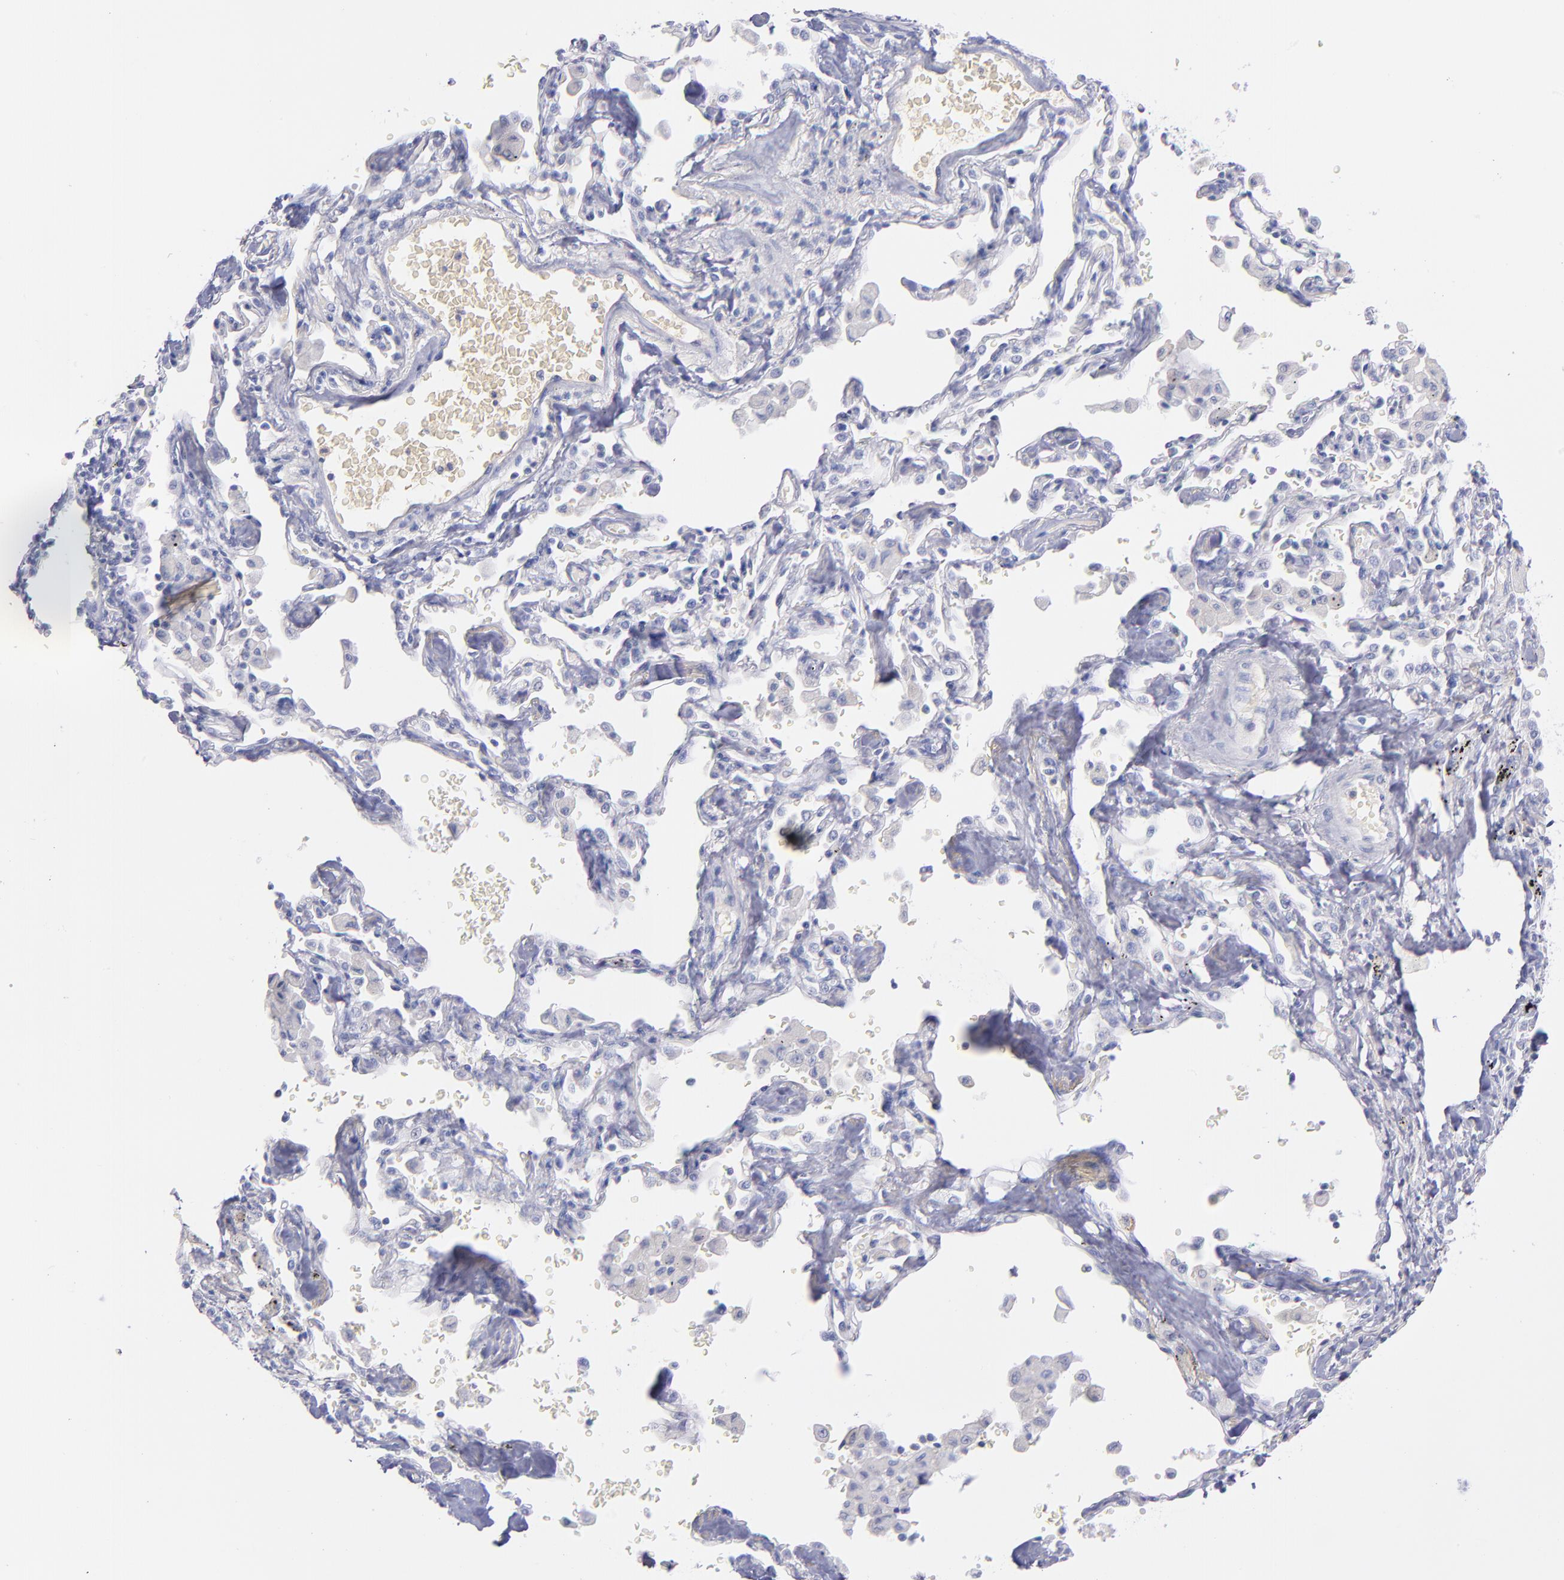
{"staining": {"intensity": "negative", "quantity": "none", "location": "none"}, "tissue": "lung cancer", "cell_type": "Tumor cells", "image_type": "cancer", "snomed": [{"axis": "morphology", "description": "Adenocarcinoma, NOS"}, {"axis": "topography", "description": "Lung"}], "caption": "Micrograph shows no significant protein expression in tumor cells of adenocarcinoma (lung).", "gene": "HP", "patient": {"sex": "female", "age": 64}}